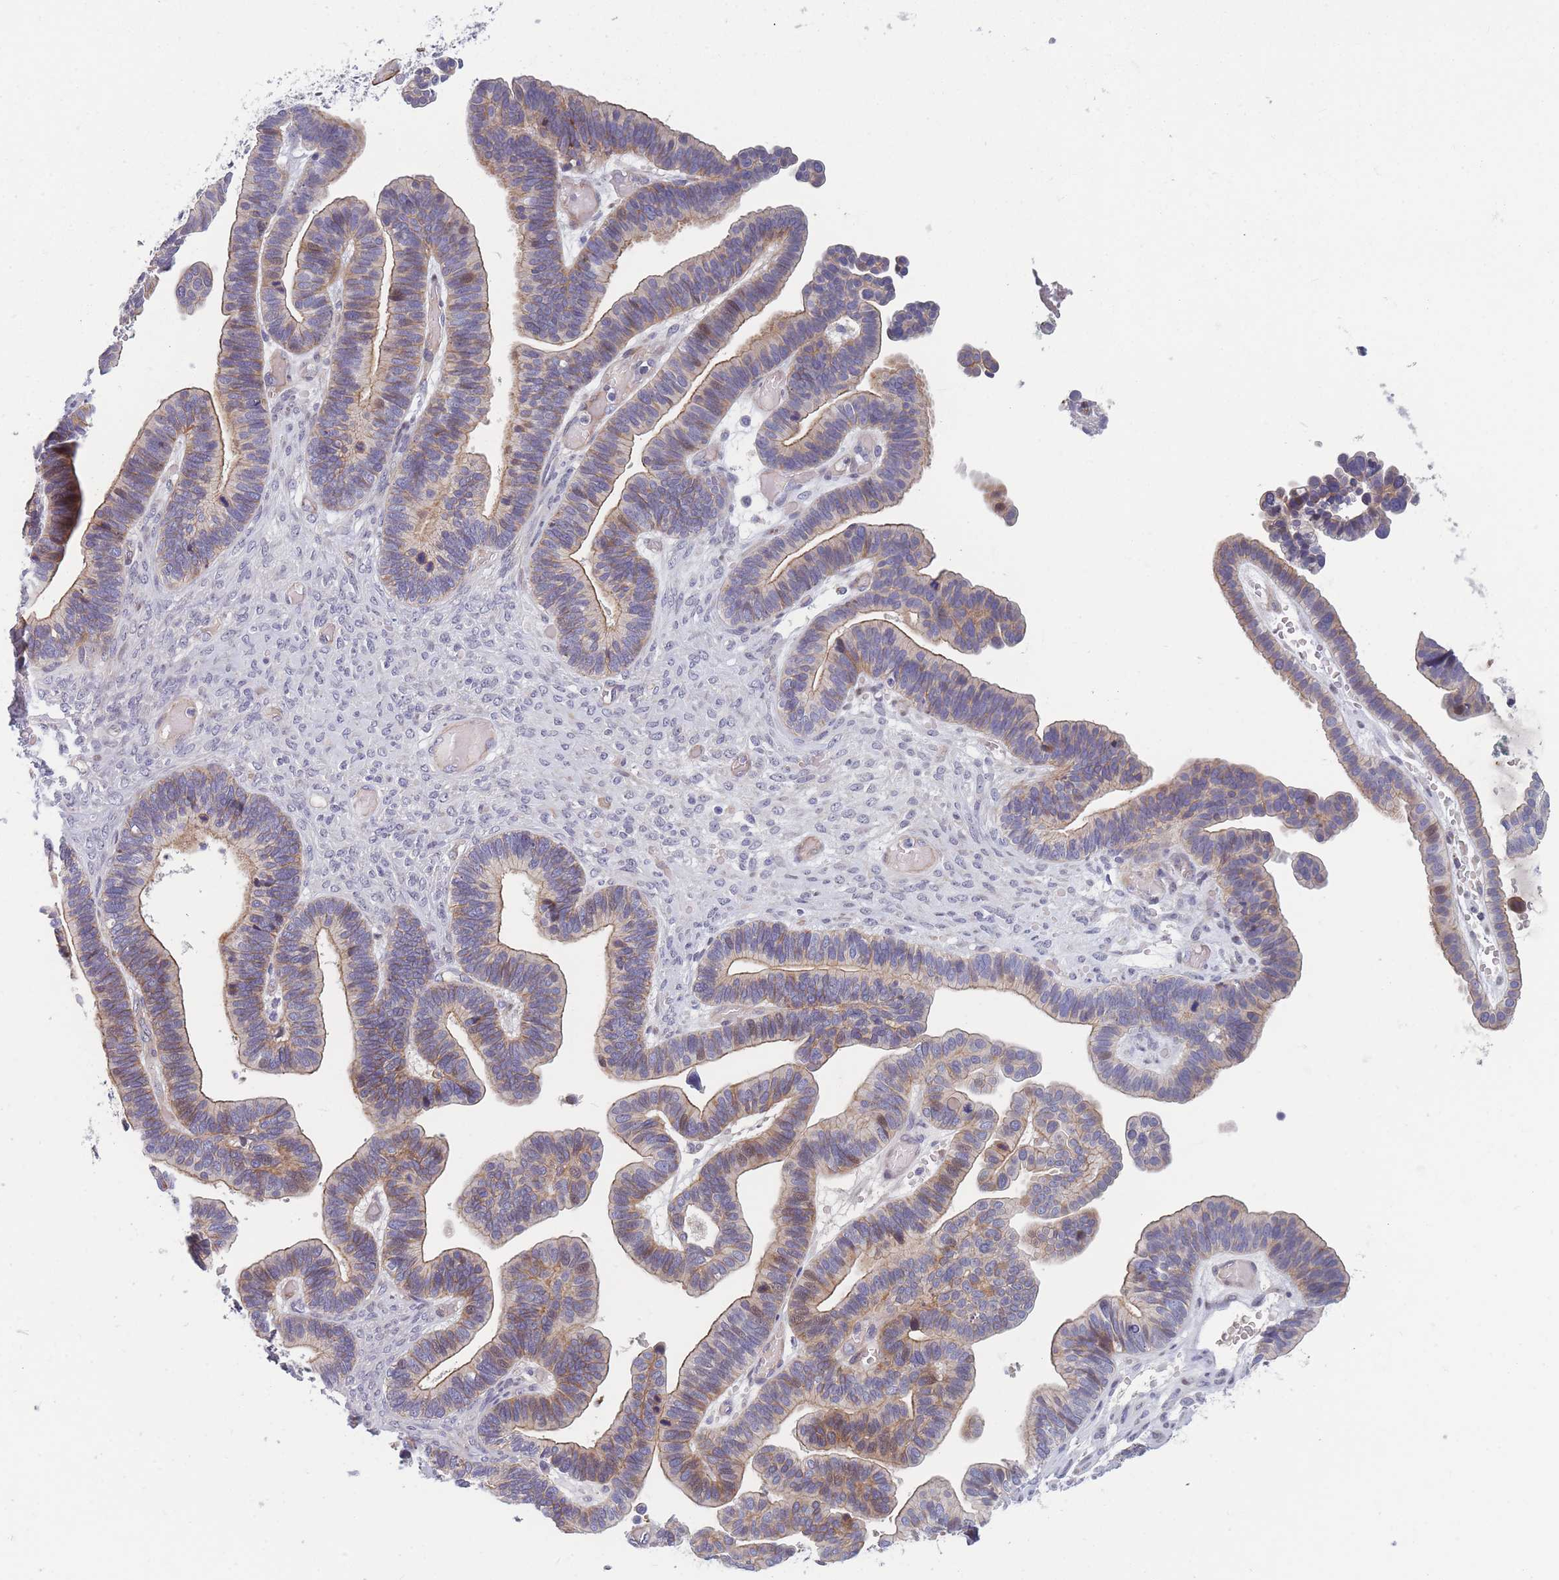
{"staining": {"intensity": "moderate", "quantity": "25%-75%", "location": "cytoplasmic/membranous"}, "tissue": "ovarian cancer", "cell_type": "Tumor cells", "image_type": "cancer", "snomed": [{"axis": "morphology", "description": "Cystadenocarcinoma, serous, NOS"}, {"axis": "topography", "description": "Ovary"}], "caption": "The photomicrograph displays immunohistochemical staining of ovarian serous cystadenocarcinoma. There is moderate cytoplasmic/membranous expression is identified in about 25%-75% of tumor cells. The staining is performed using DAB (3,3'-diaminobenzidine) brown chromogen to label protein expression. The nuclei are counter-stained blue using hematoxylin.", "gene": "FAM83F", "patient": {"sex": "female", "age": 56}}